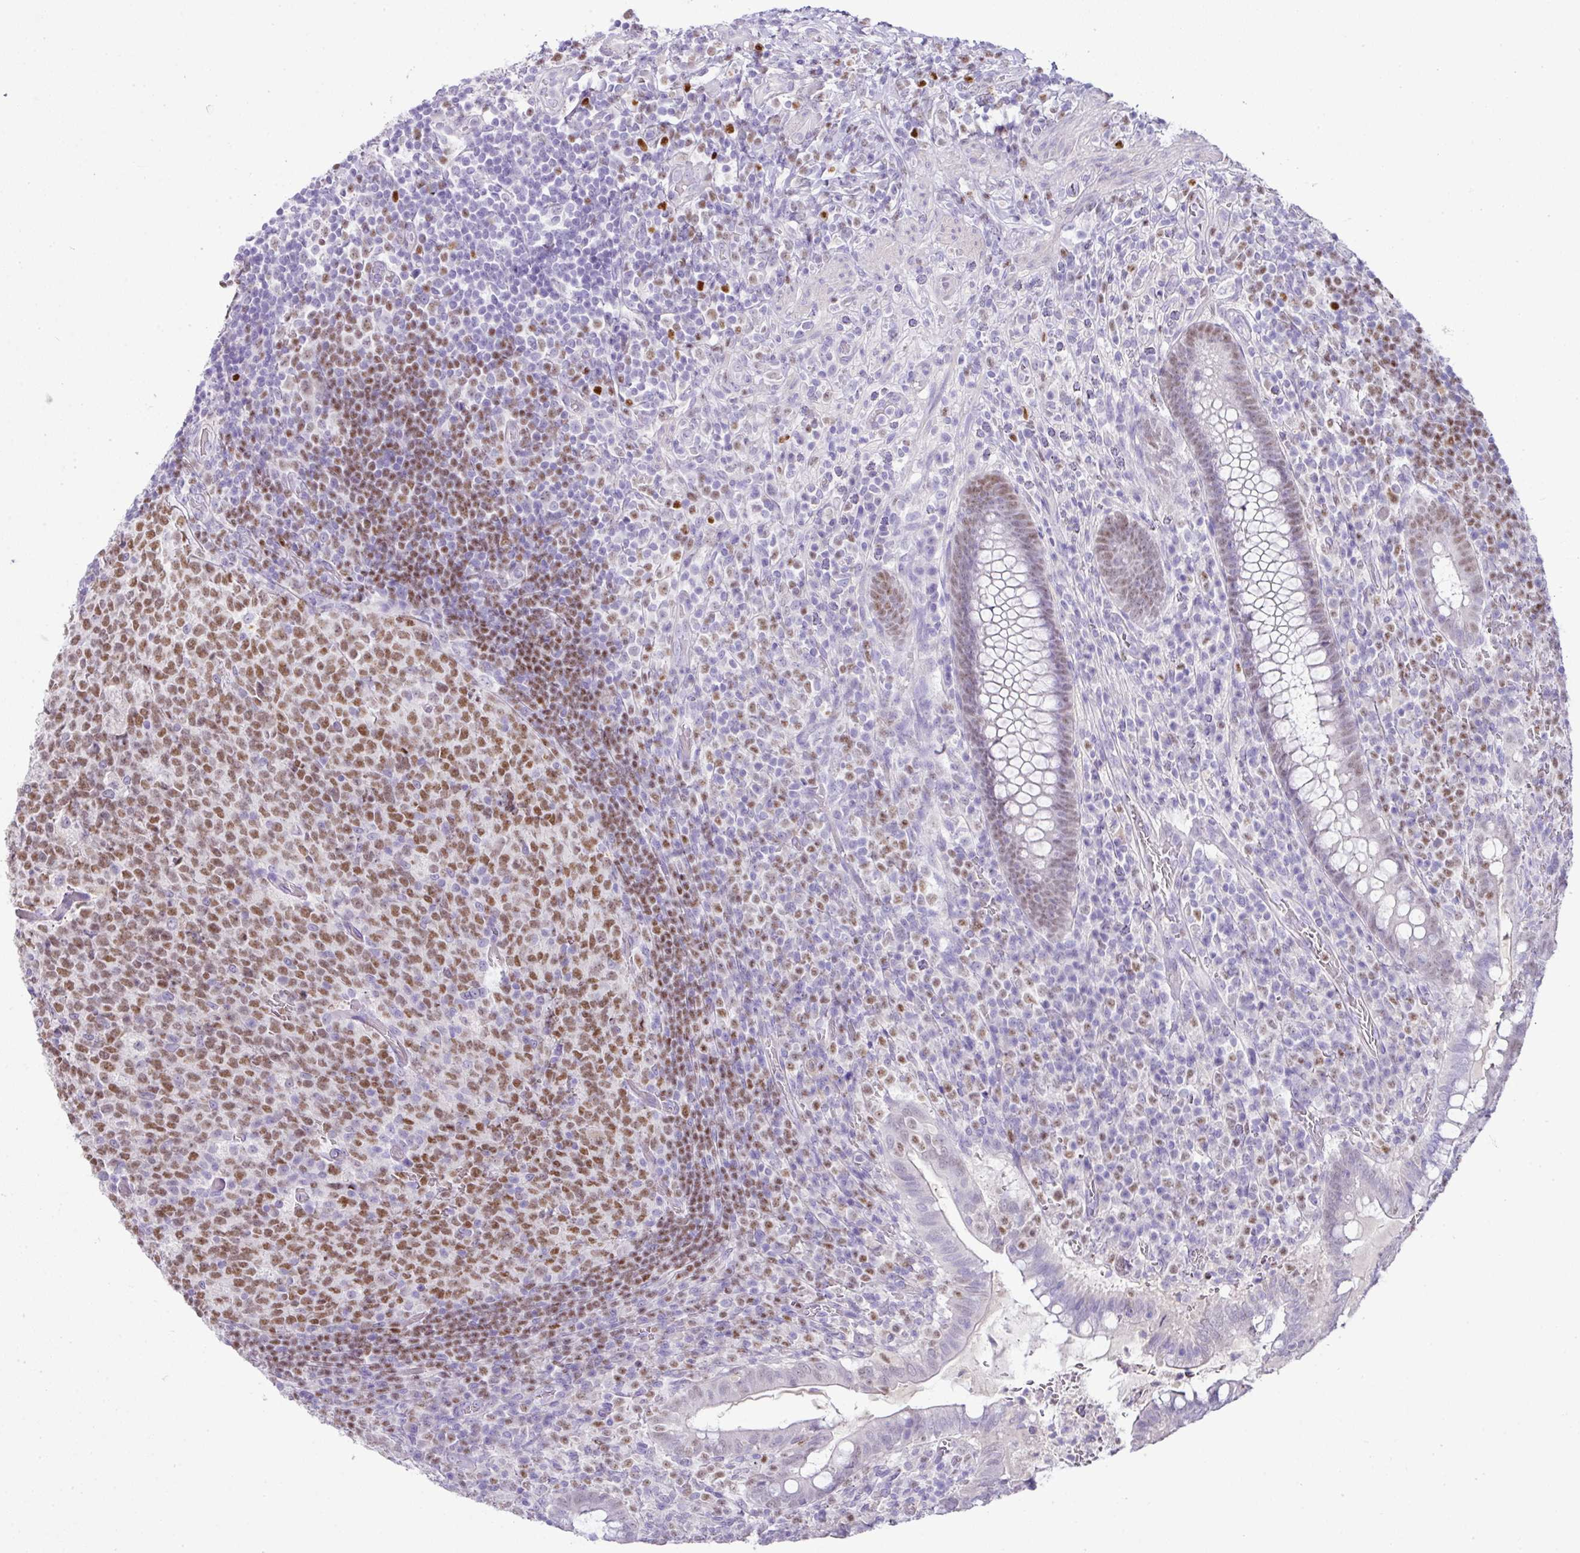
{"staining": {"intensity": "weak", "quantity": "25%-75%", "location": "nuclear"}, "tissue": "appendix", "cell_type": "Glandular cells", "image_type": "normal", "snomed": [{"axis": "morphology", "description": "Normal tissue, NOS"}, {"axis": "topography", "description": "Appendix"}], "caption": "Glandular cells show weak nuclear positivity in about 25%-75% of cells in unremarkable appendix. The protein is stained brown, and the nuclei are stained in blue (DAB IHC with brightfield microscopy, high magnification).", "gene": "BCL11A", "patient": {"sex": "female", "age": 43}}